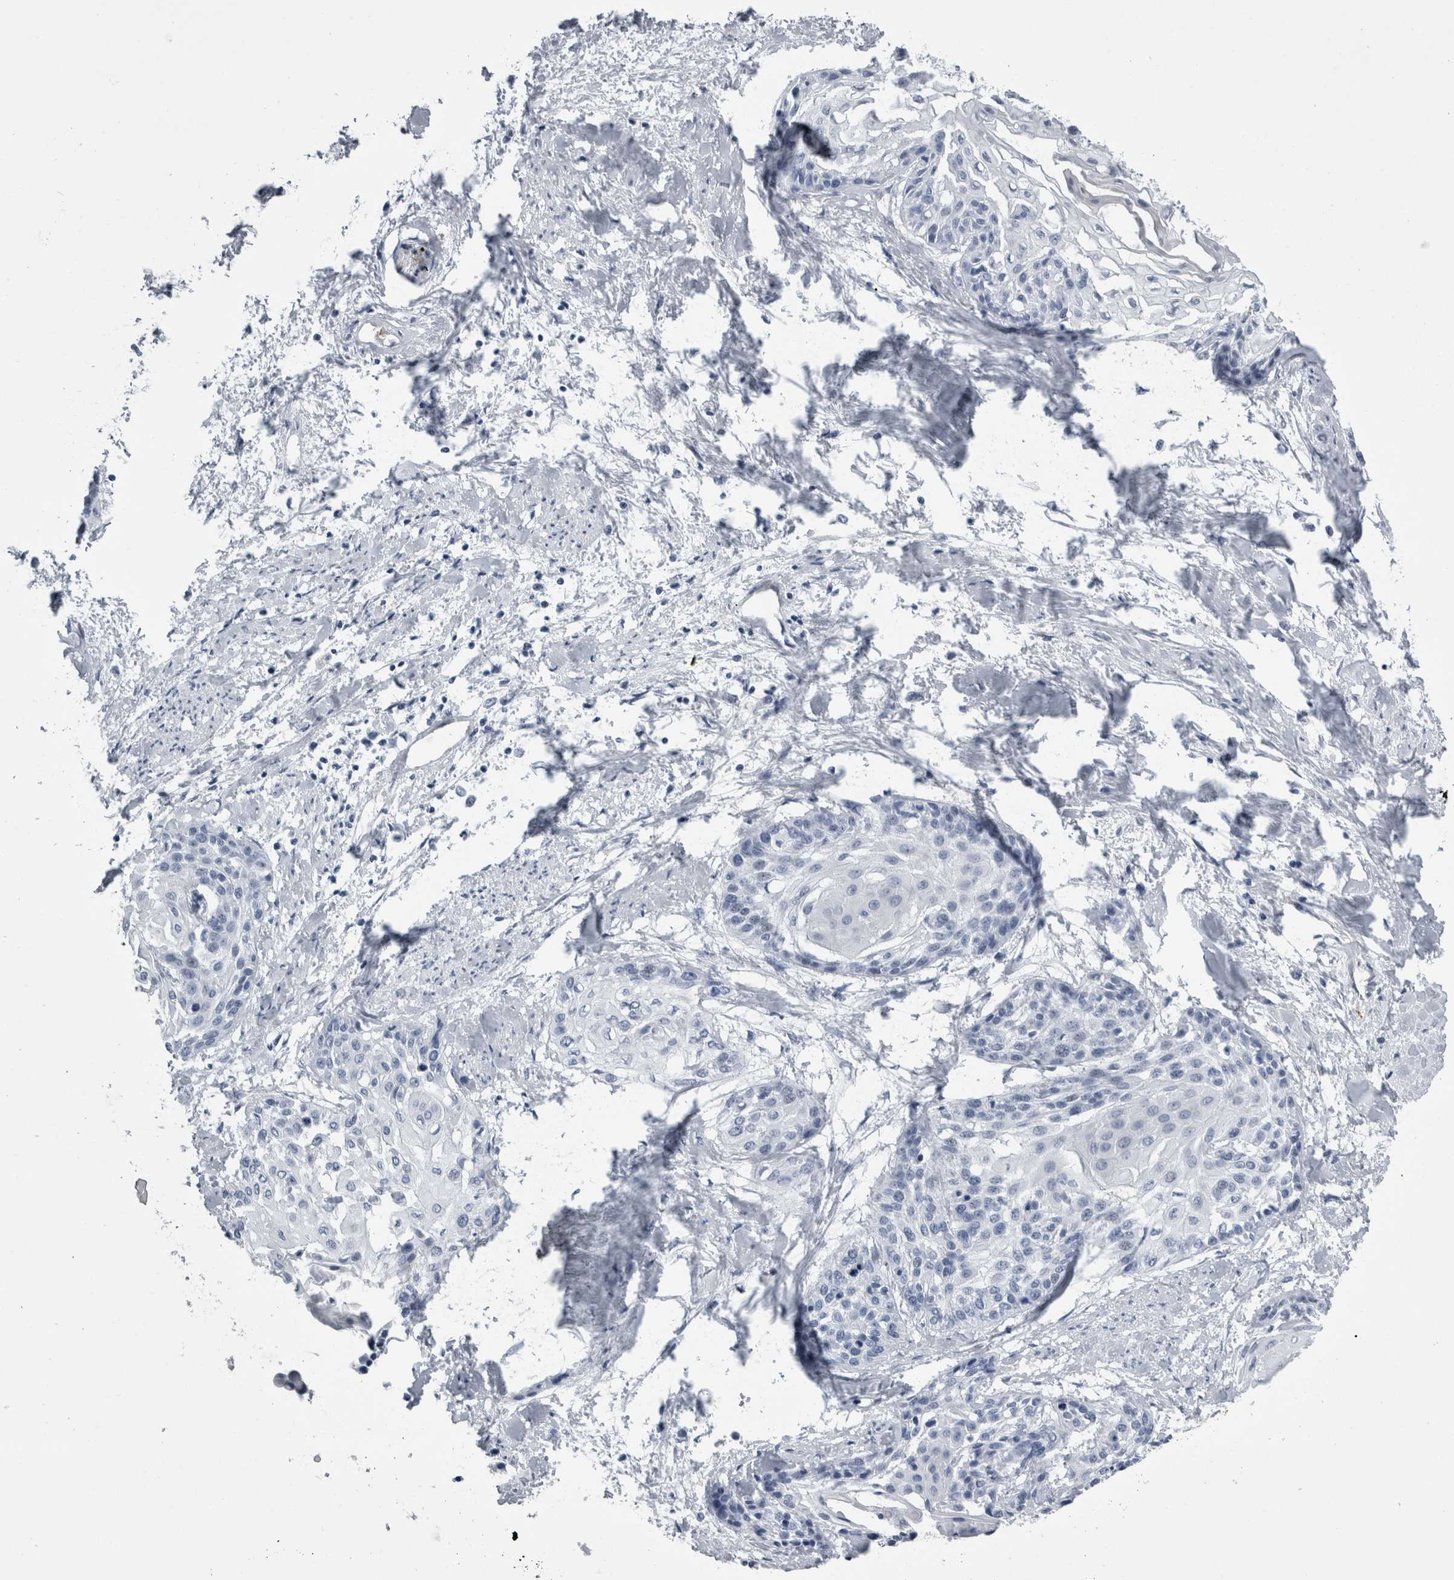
{"staining": {"intensity": "negative", "quantity": "none", "location": "none"}, "tissue": "cervical cancer", "cell_type": "Tumor cells", "image_type": "cancer", "snomed": [{"axis": "morphology", "description": "Squamous cell carcinoma, NOS"}, {"axis": "topography", "description": "Cervix"}], "caption": "The immunohistochemistry (IHC) histopathology image has no significant expression in tumor cells of cervical cancer tissue.", "gene": "VWDE", "patient": {"sex": "female", "age": 57}}